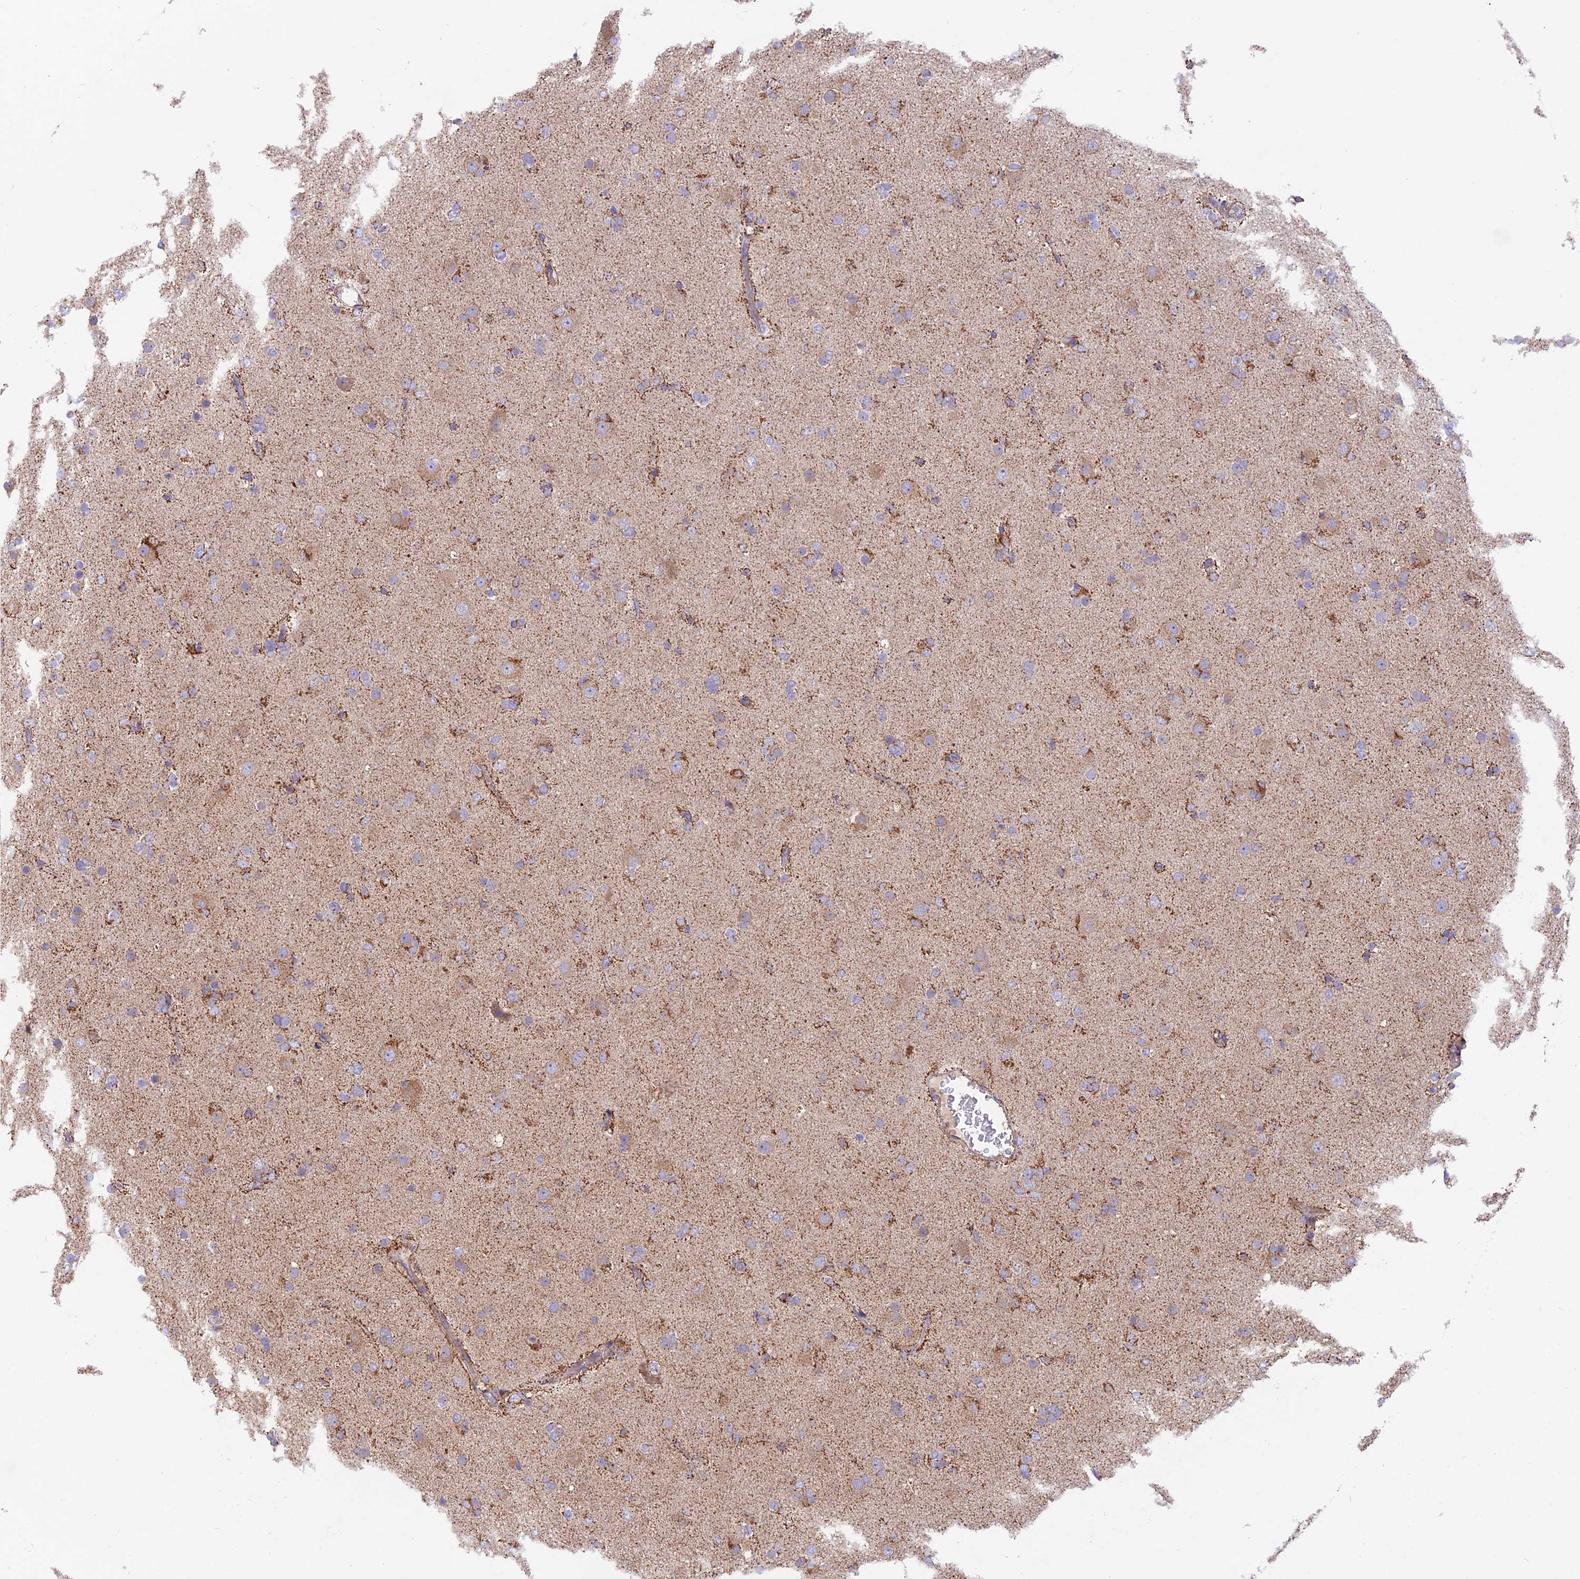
{"staining": {"intensity": "moderate", "quantity": "<25%", "location": "cytoplasmic/membranous"}, "tissue": "glioma", "cell_type": "Tumor cells", "image_type": "cancer", "snomed": [{"axis": "morphology", "description": "Glioma, malignant, Low grade"}, {"axis": "topography", "description": "Brain"}], "caption": "The immunohistochemical stain shows moderate cytoplasmic/membranous expression in tumor cells of glioma tissue.", "gene": "TIGD6", "patient": {"sex": "male", "age": 65}}